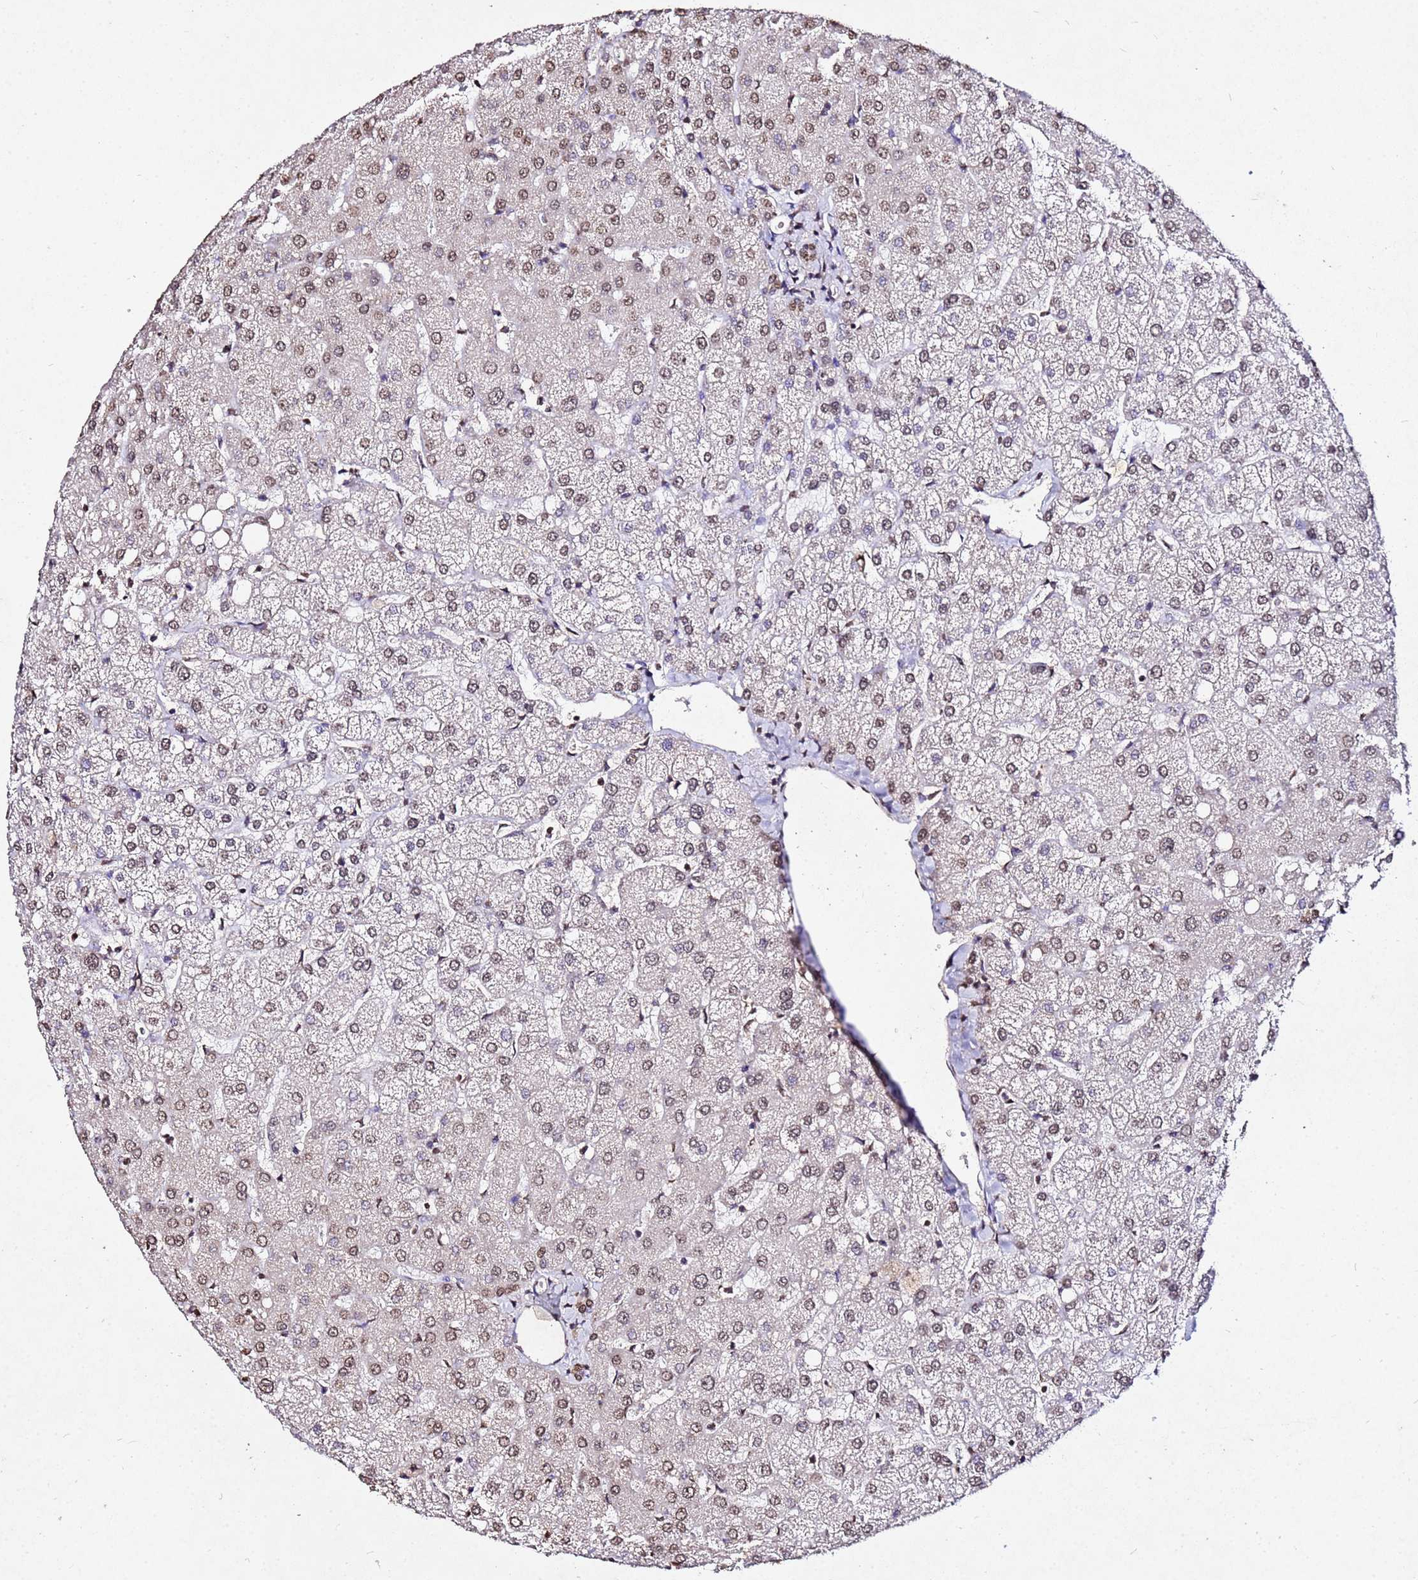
{"staining": {"intensity": "moderate", "quantity": ">75%", "location": "nuclear"}, "tissue": "liver", "cell_type": "Cholangiocytes", "image_type": "normal", "snomed": [{"axis": "morphology", "description": "Normal tissue, NOS"}, {"axis": "topography", "description": "Liver"}], "caption": "A brown stain shows moderate nuclear positivity of a protein in cholangiocytes of benign liver. The staining is performed using DAB brown chromogen to label protein expression. The nuclei are counter-stained blue using hematoxylin.", "gene": "MYOCD", "patient": {"sex": "female", "age": 54}}